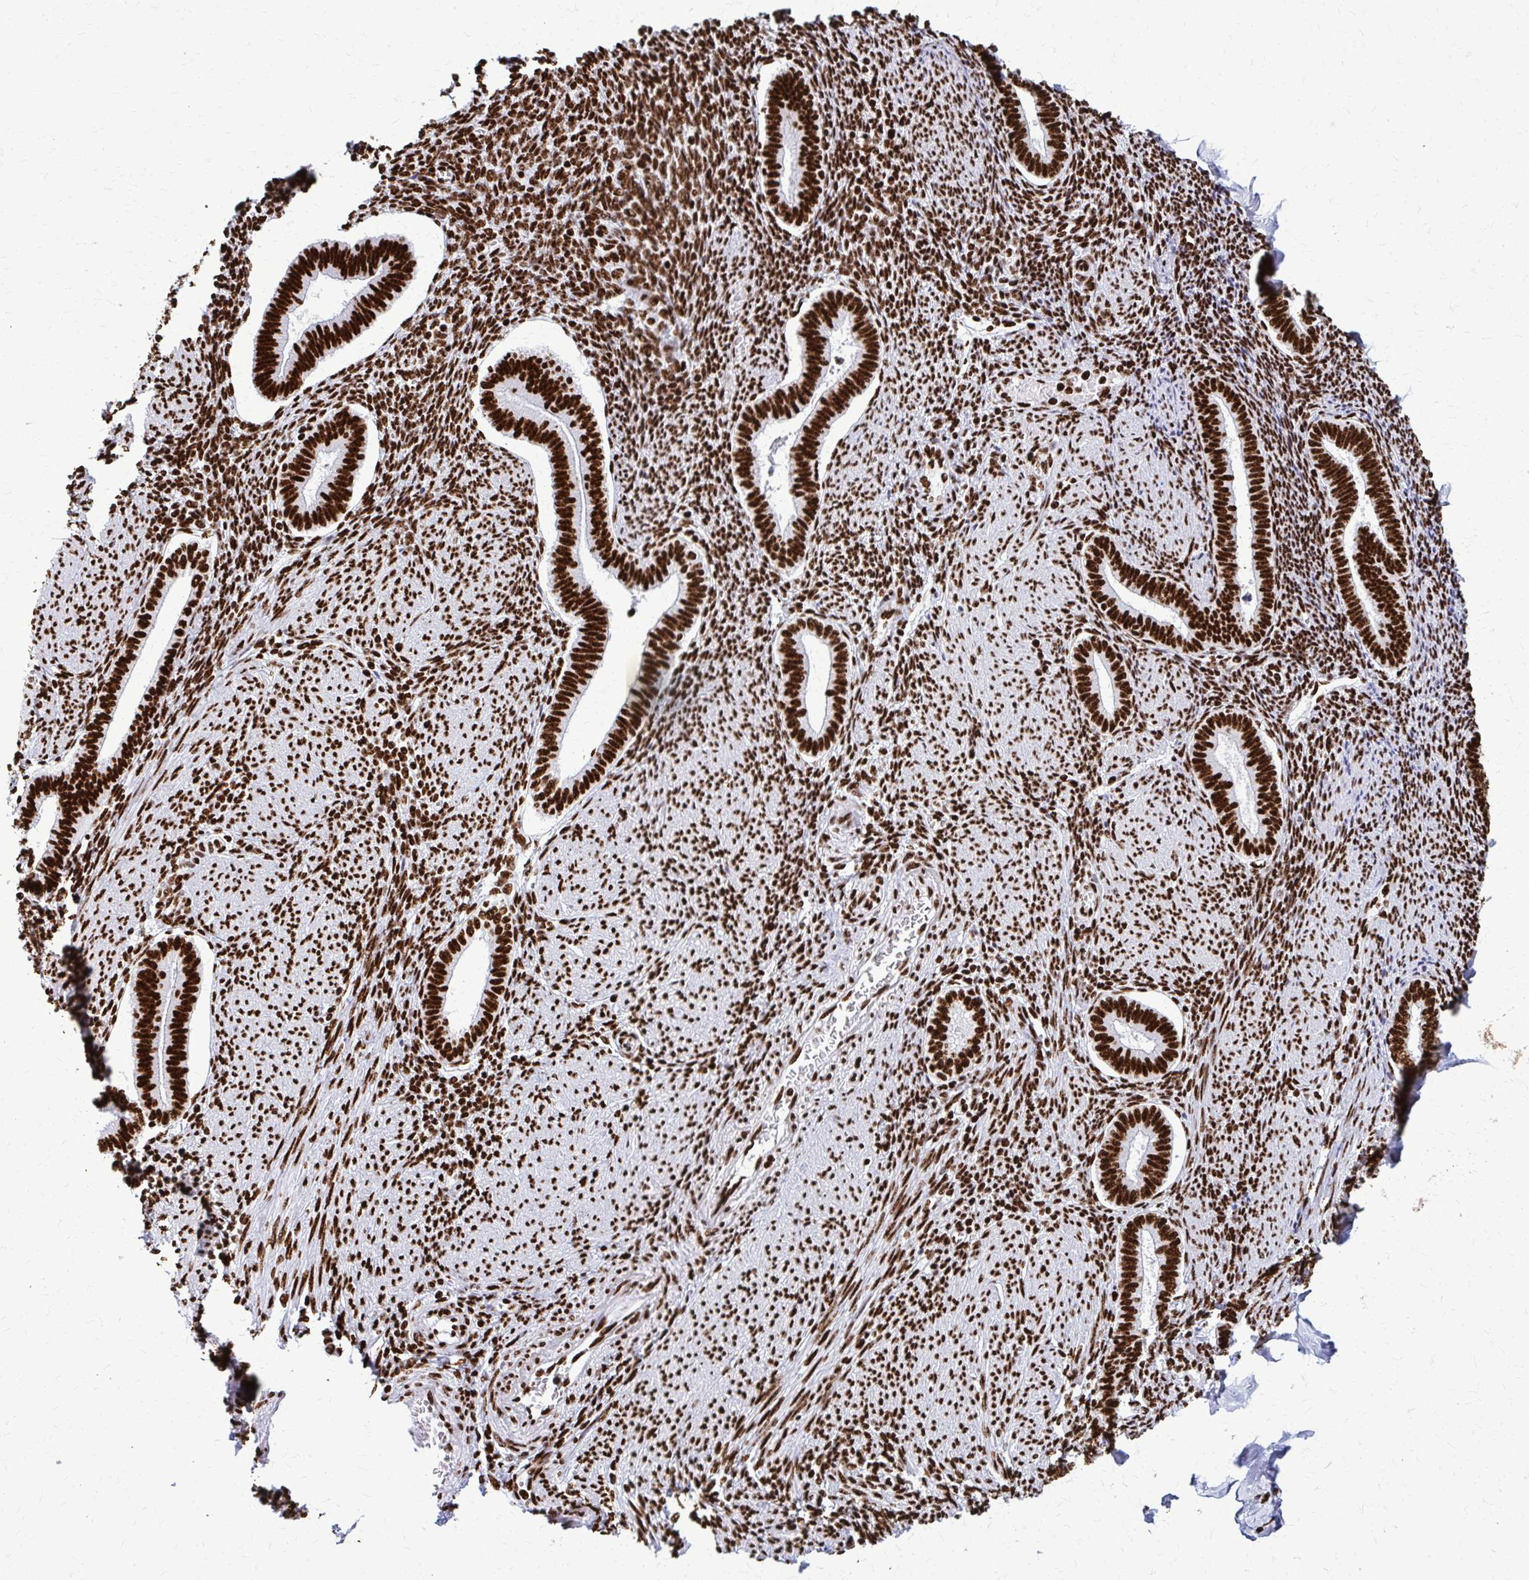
{"staining": {"intensity": "strong", "quantity": ">75%", "location": "nuclear"}, "tissue": "endometrium", "cell_type": "Cells in endometrial stroma", "image_type": "normal", "snomed": [{"axis": "morphology", "description": "Normal tissue, NOS"}, {"axis": "topography", "description": "Endometrium"}], "caption": "DAB immunohistochemical staining of normal endometrium demonstrates strong nuclear protein expression in approximately >75% of cells in endometrial stroma. (Stains: DAB (3,3'-diaminobenzidine) in brown, nuclei in blue, Microscopy: brightfield microscopy at high magnification).", "gene": "SFPQ", "patient": {"sex": "female", "age": 42}}